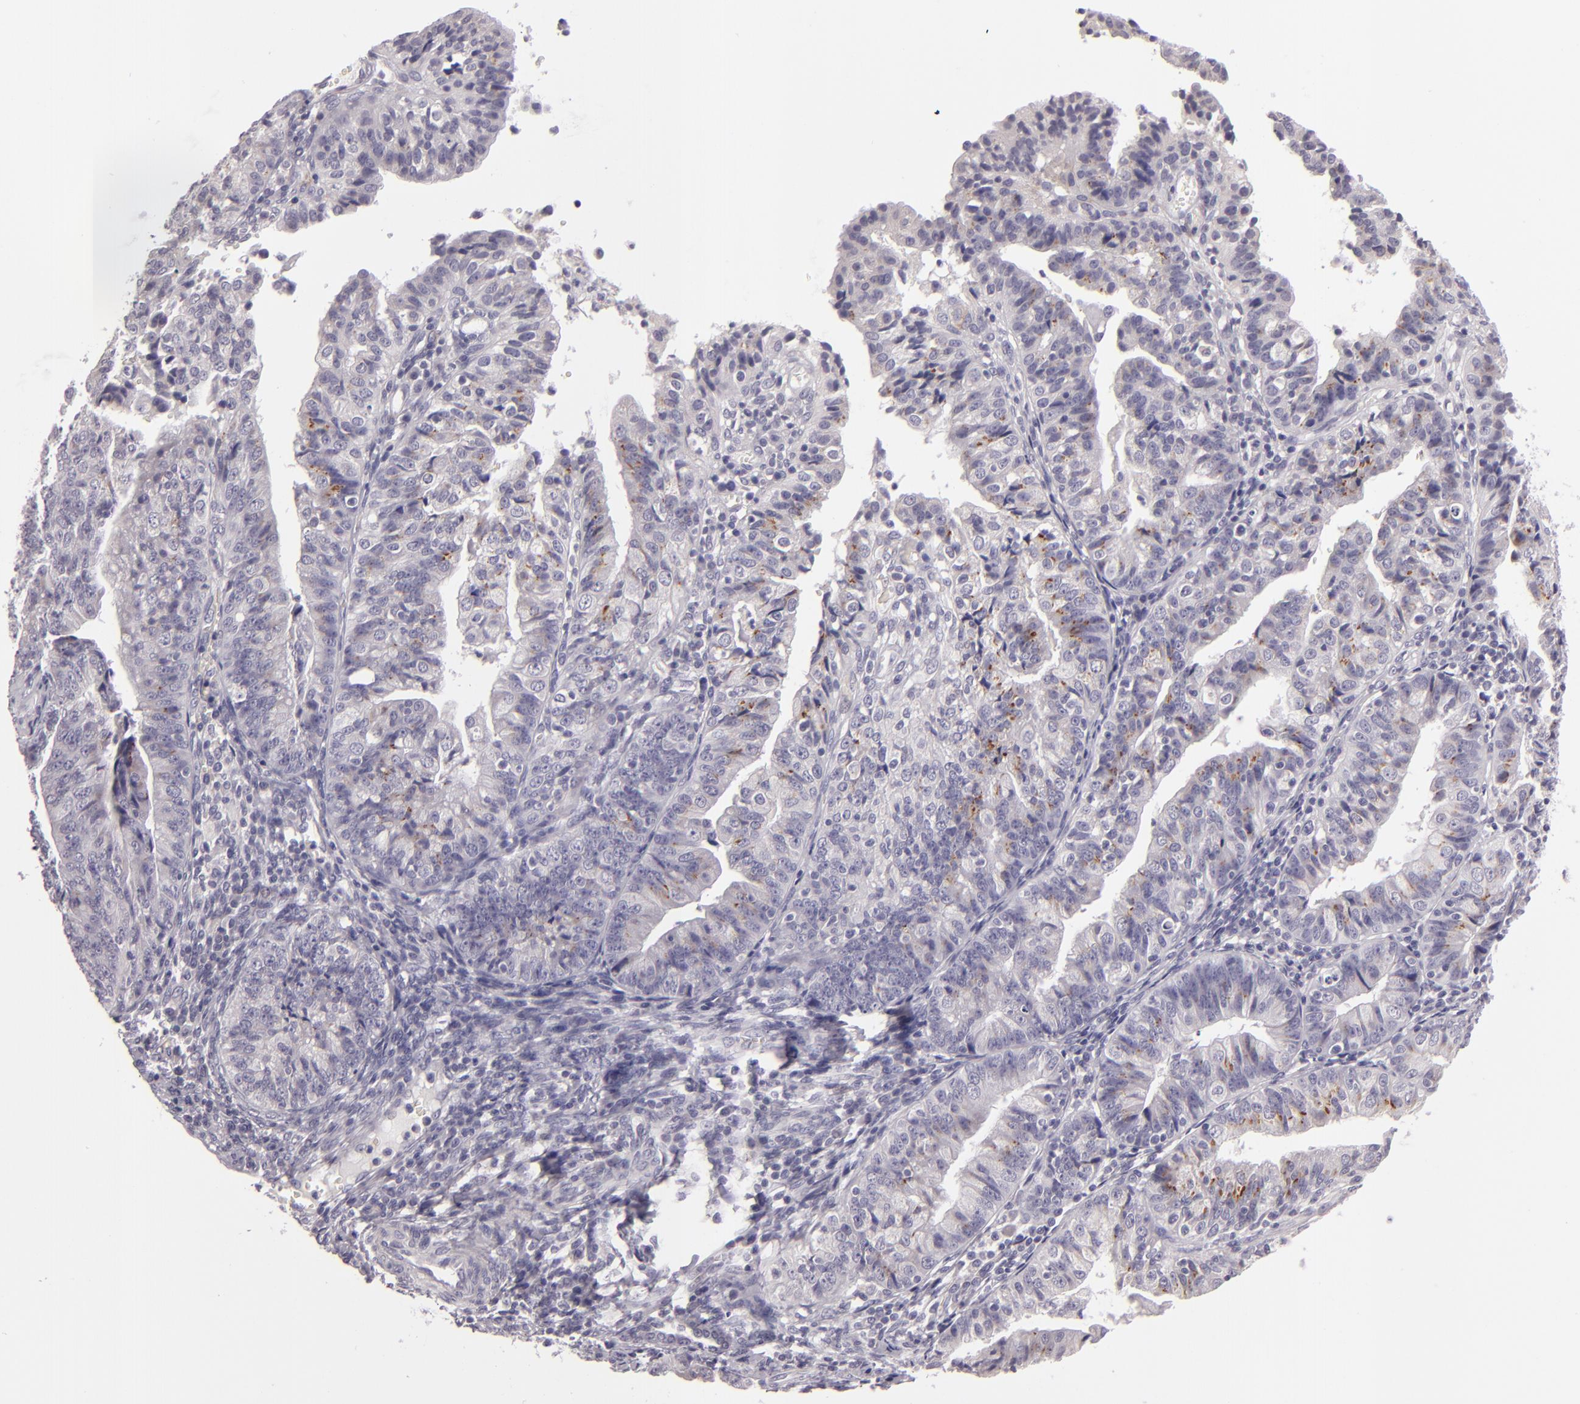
{"staining": {"intensity": "strong", "quantity": "<25%", "location": "cytoplasmic/membranous"}, "tissue": "endometrial cancer", "cell_type": "Tumor cells", "image_type": "cancer", "snomed": [{"axis": "morphology", "description": "Adenocarcinoma, NOS"}, {"axis": "topography", "description": "Endometrium"}], "caption": "Strong cytoplasmic/membranous protein staining is present in about <25% of tumor cells in endometrial cancer (adenocarcinoma).", "gene": "EGFL6", "patient": {"sex": "female", "age": 56}}